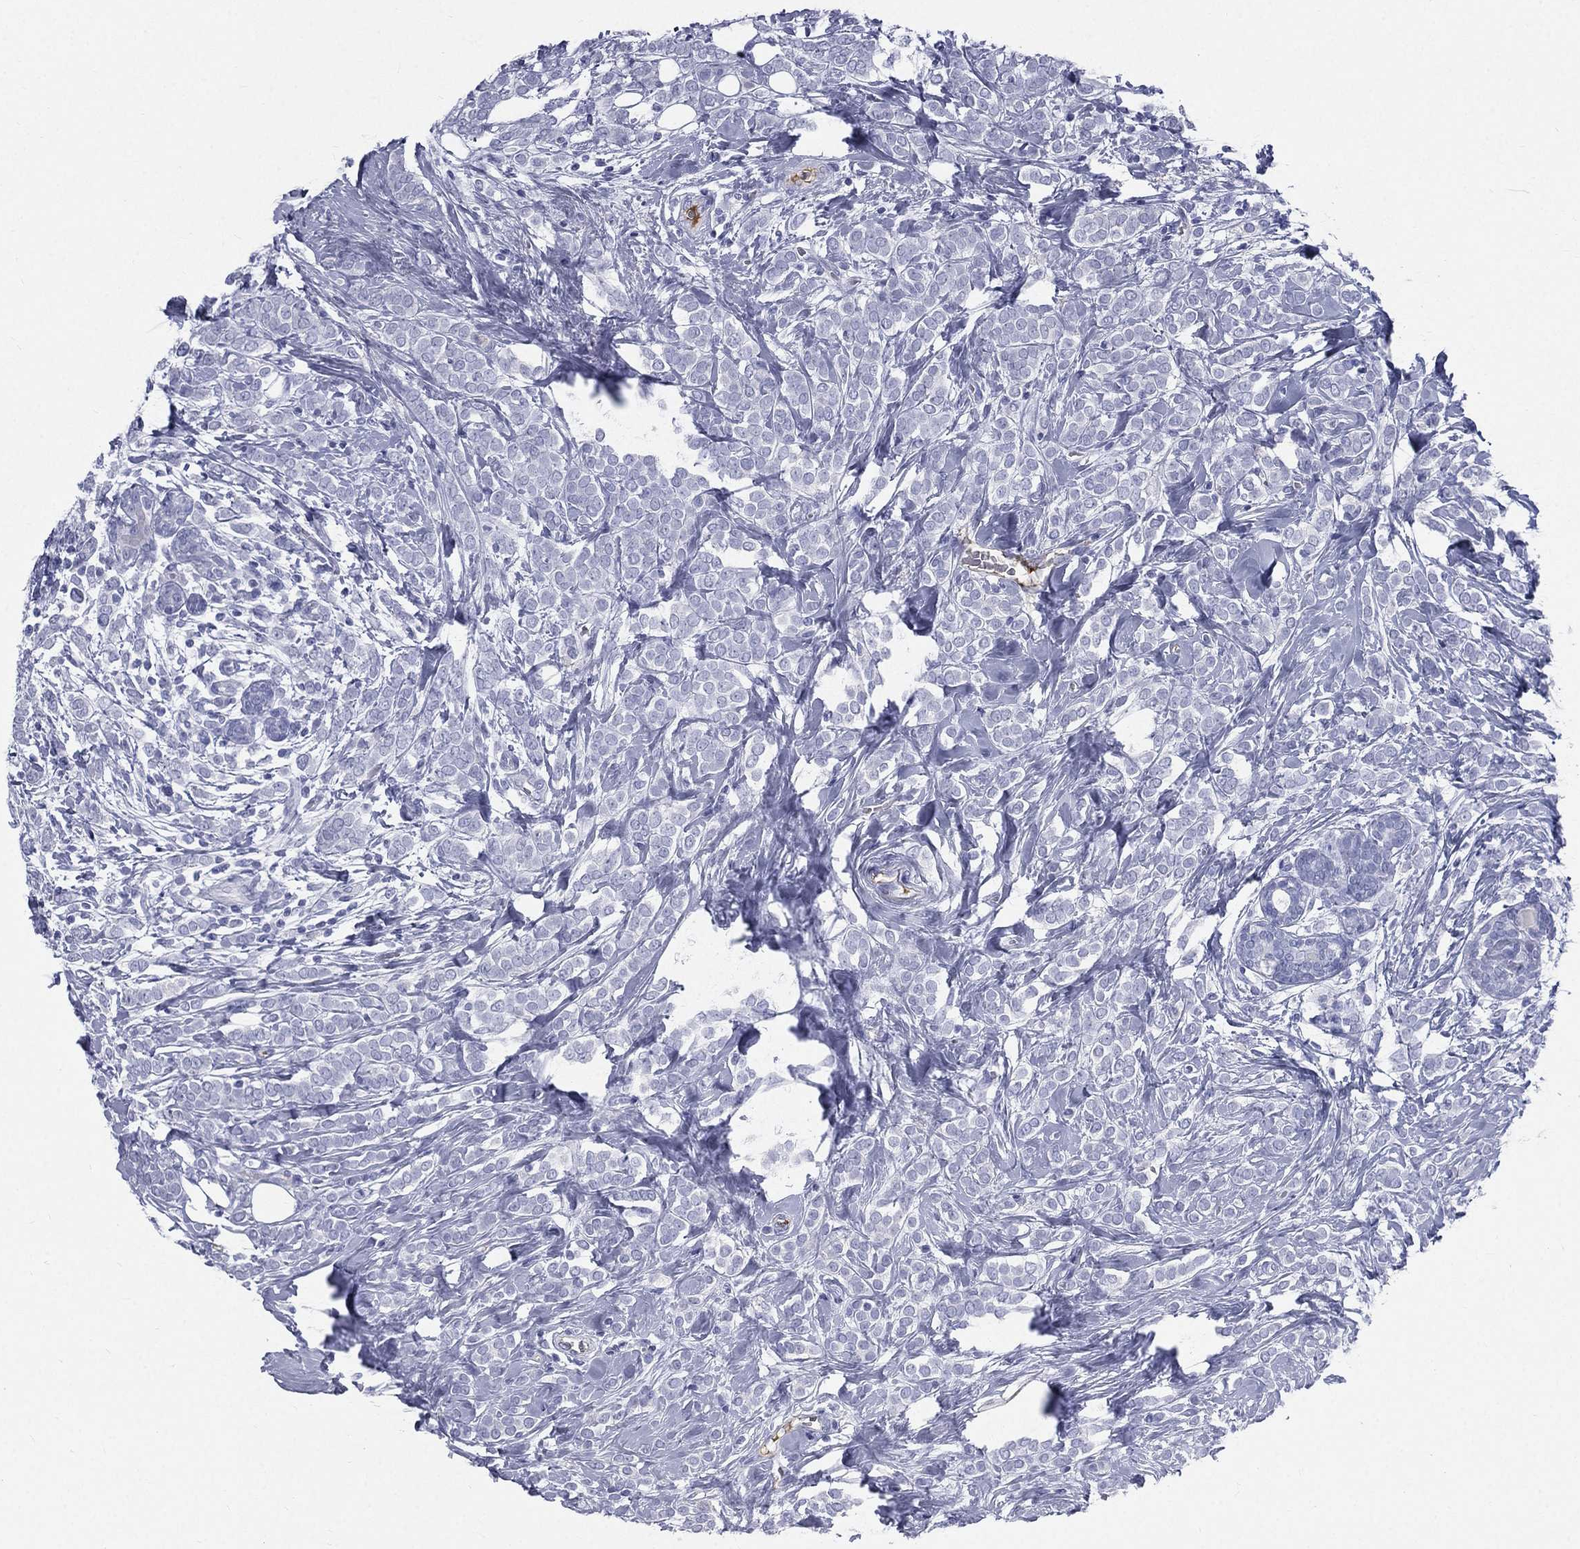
{"staining": {"intensity": "negative", "quantity": "none", "location": "none"}, "tissue": "breast cancer", "cell_type": "Tumor cells", "image_type": "cancer", "snomed": [{"axis": "morphology", "description": "Lobular carcinoma"}, {"axis": "topography", "description": "Breast"}], "caption": "IHC photomicrograph of neoplastic tissue: human breast lobular carcinoma stained with DAB (3,3'-diaminobenzidine) displays no significant protein expression in tumor cells.", "gene": "HP", "patient": {"sex": "female", "age": 49}}